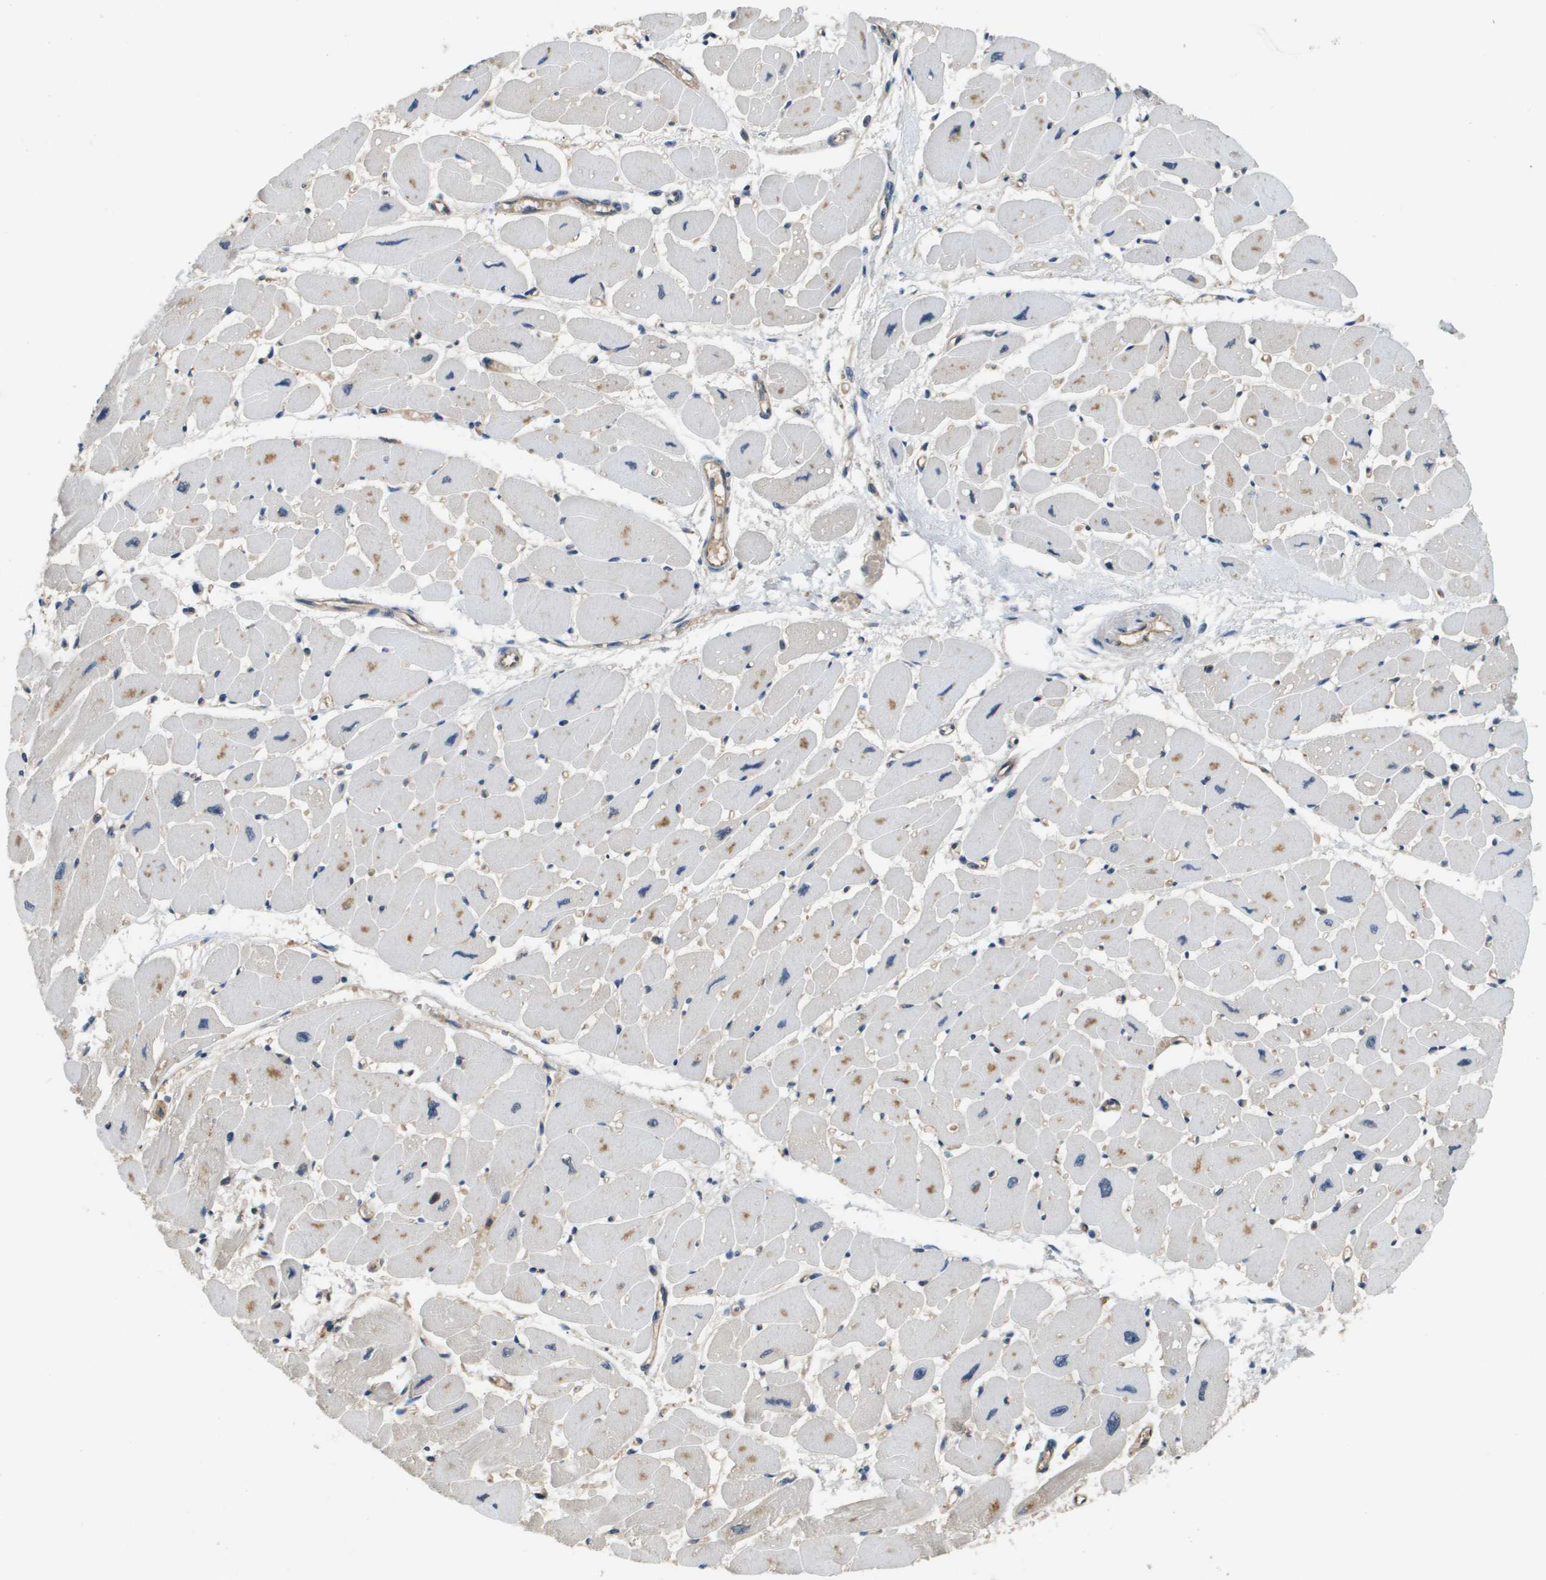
{"staining": {"intensity": "moderate", "quantity": "<25%", "location": "cytoplasmic/membranous"}, "tissue": "heart muscle", "cell_type": "Cardiomyocytes", "image_type": "normal", "snomed": [{"axis": "morphology", "description": "Normal tissue, NOS"}, {"axis": "topography", "description": "Heart"}], "caption": "DAB (3,3'-diaminobenzidine) immunohistochemical staining of unremarkable human heart muscle displays moderate cytoplasmic/membranous protein staining in about <25% of cardiomyocytes.", "gene": "SLC16A3", "patient": {"sex": "female", "age": 54}}